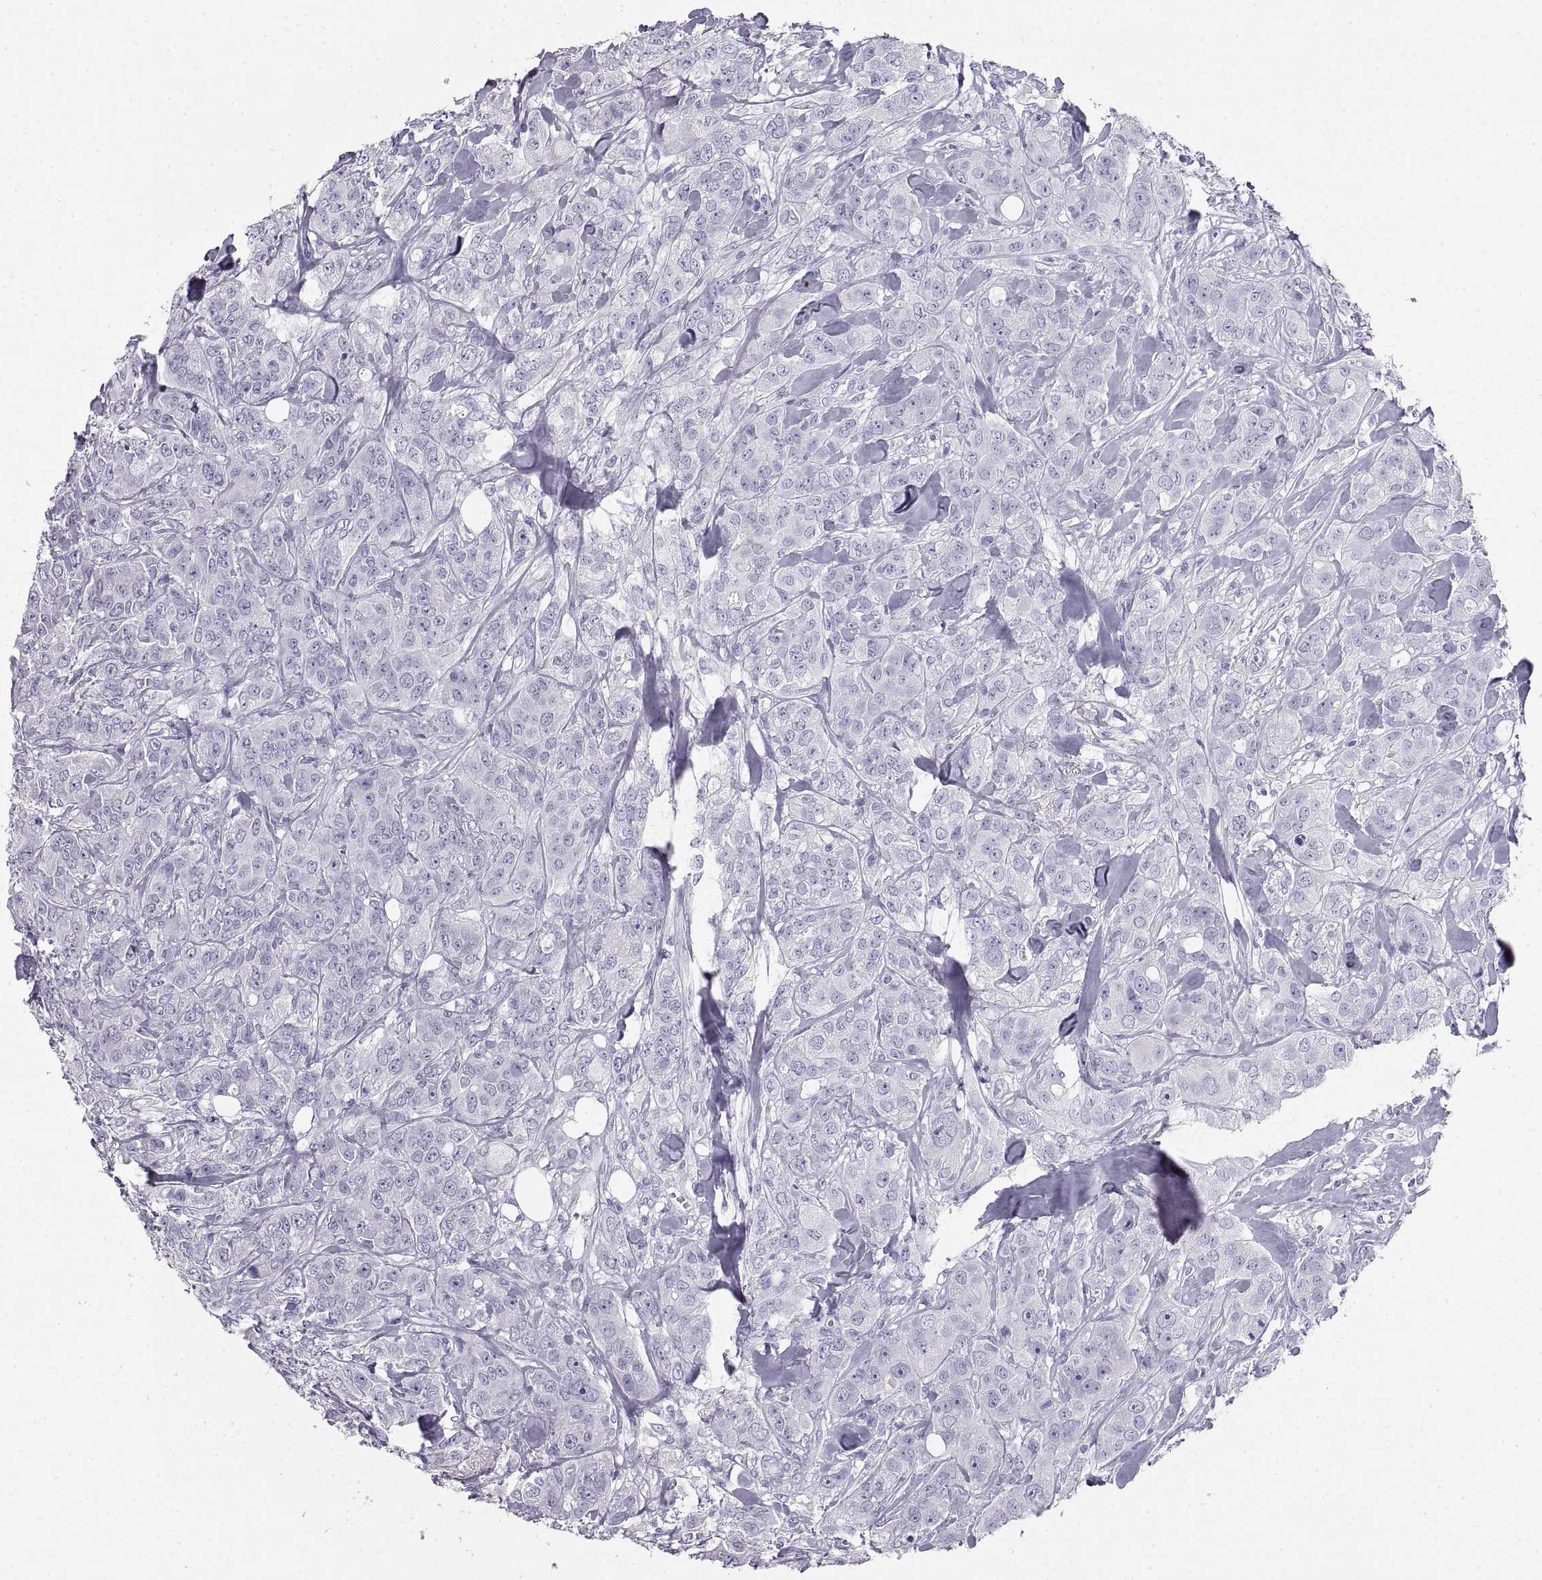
{"staining": {"intensity": "negative", "quantity": "none", "location": "none"}, "tissue": "breast cancer", "cell_type": "Tumor cells", "image_type": "cancer", "snomed": [{"axis": "morphology", "description": "Duct carcinoma"}, {"axis": "topography", "description": "Breast"}], "caption": "Immunohistochemistry micrograph of neoplastic tissue: breast infiltrating ductal carcinoma stained with DAB (3,3'-diaminobenzidine) reveals no significant protein staining in tumor cells.", "gene": "RLBP1", "patient": {"sex": "female", "age": 43}}